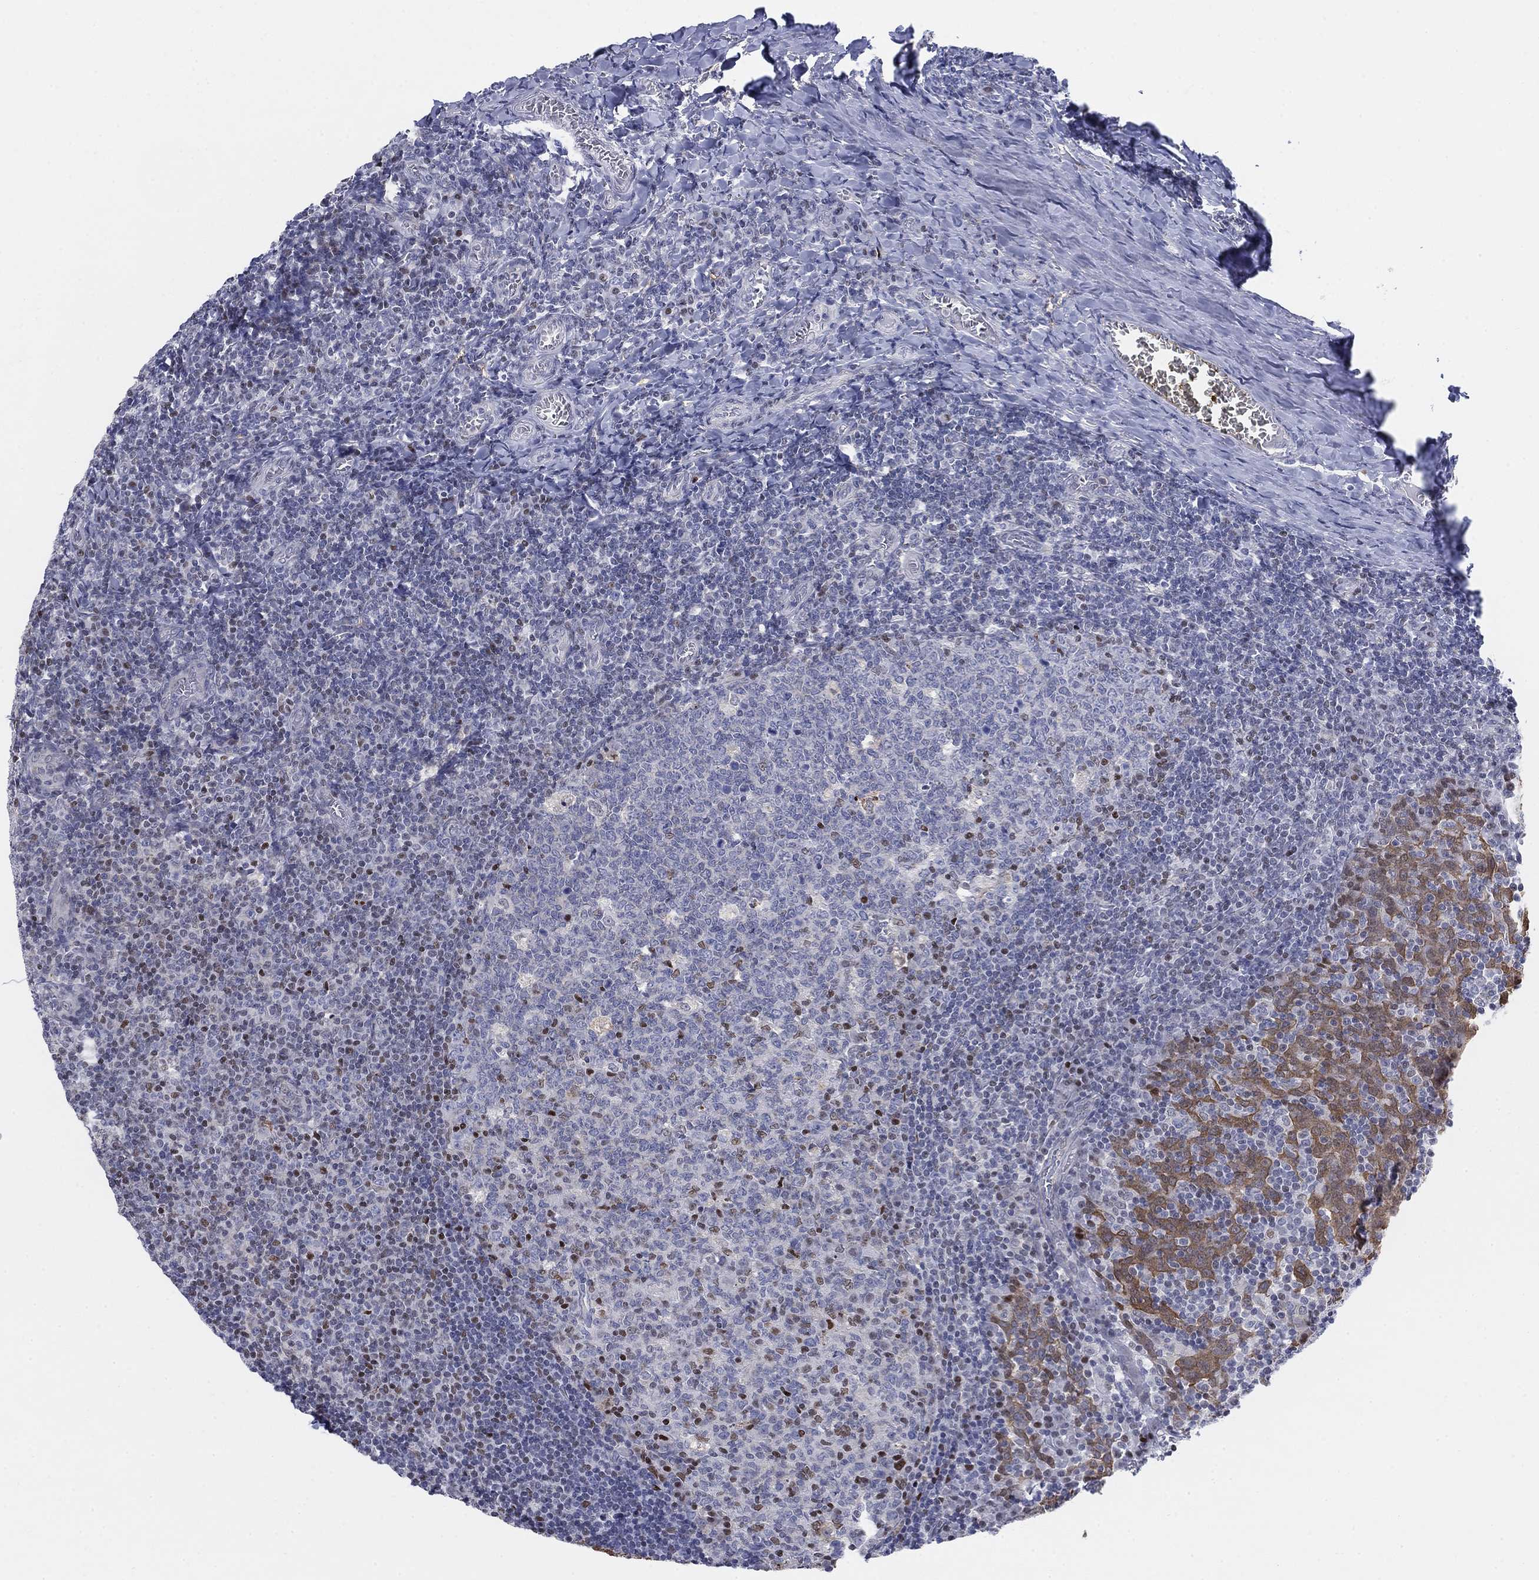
{"staining": {"intensity": "moderate", "quantity": "<25%", "location": "nuclear"}, "tissue": "tonsil", "cell_type": "Germinal center cells", "image_type": "normal", "snomed": [{"axis": "morphology", "description": "Normal tissue, NOS"}, {"axis": "topography", "description": "Tonsil"}], "caption": "Immunohistochemical staining of normal human tonsil reveals low levels of moderate nuclear positivity in about <25% of germinal center cells. (IHC, brightfield microscopy, high magnification).", "gene": "MYO3A", "patient": {"sex": "female", "age": 13}}